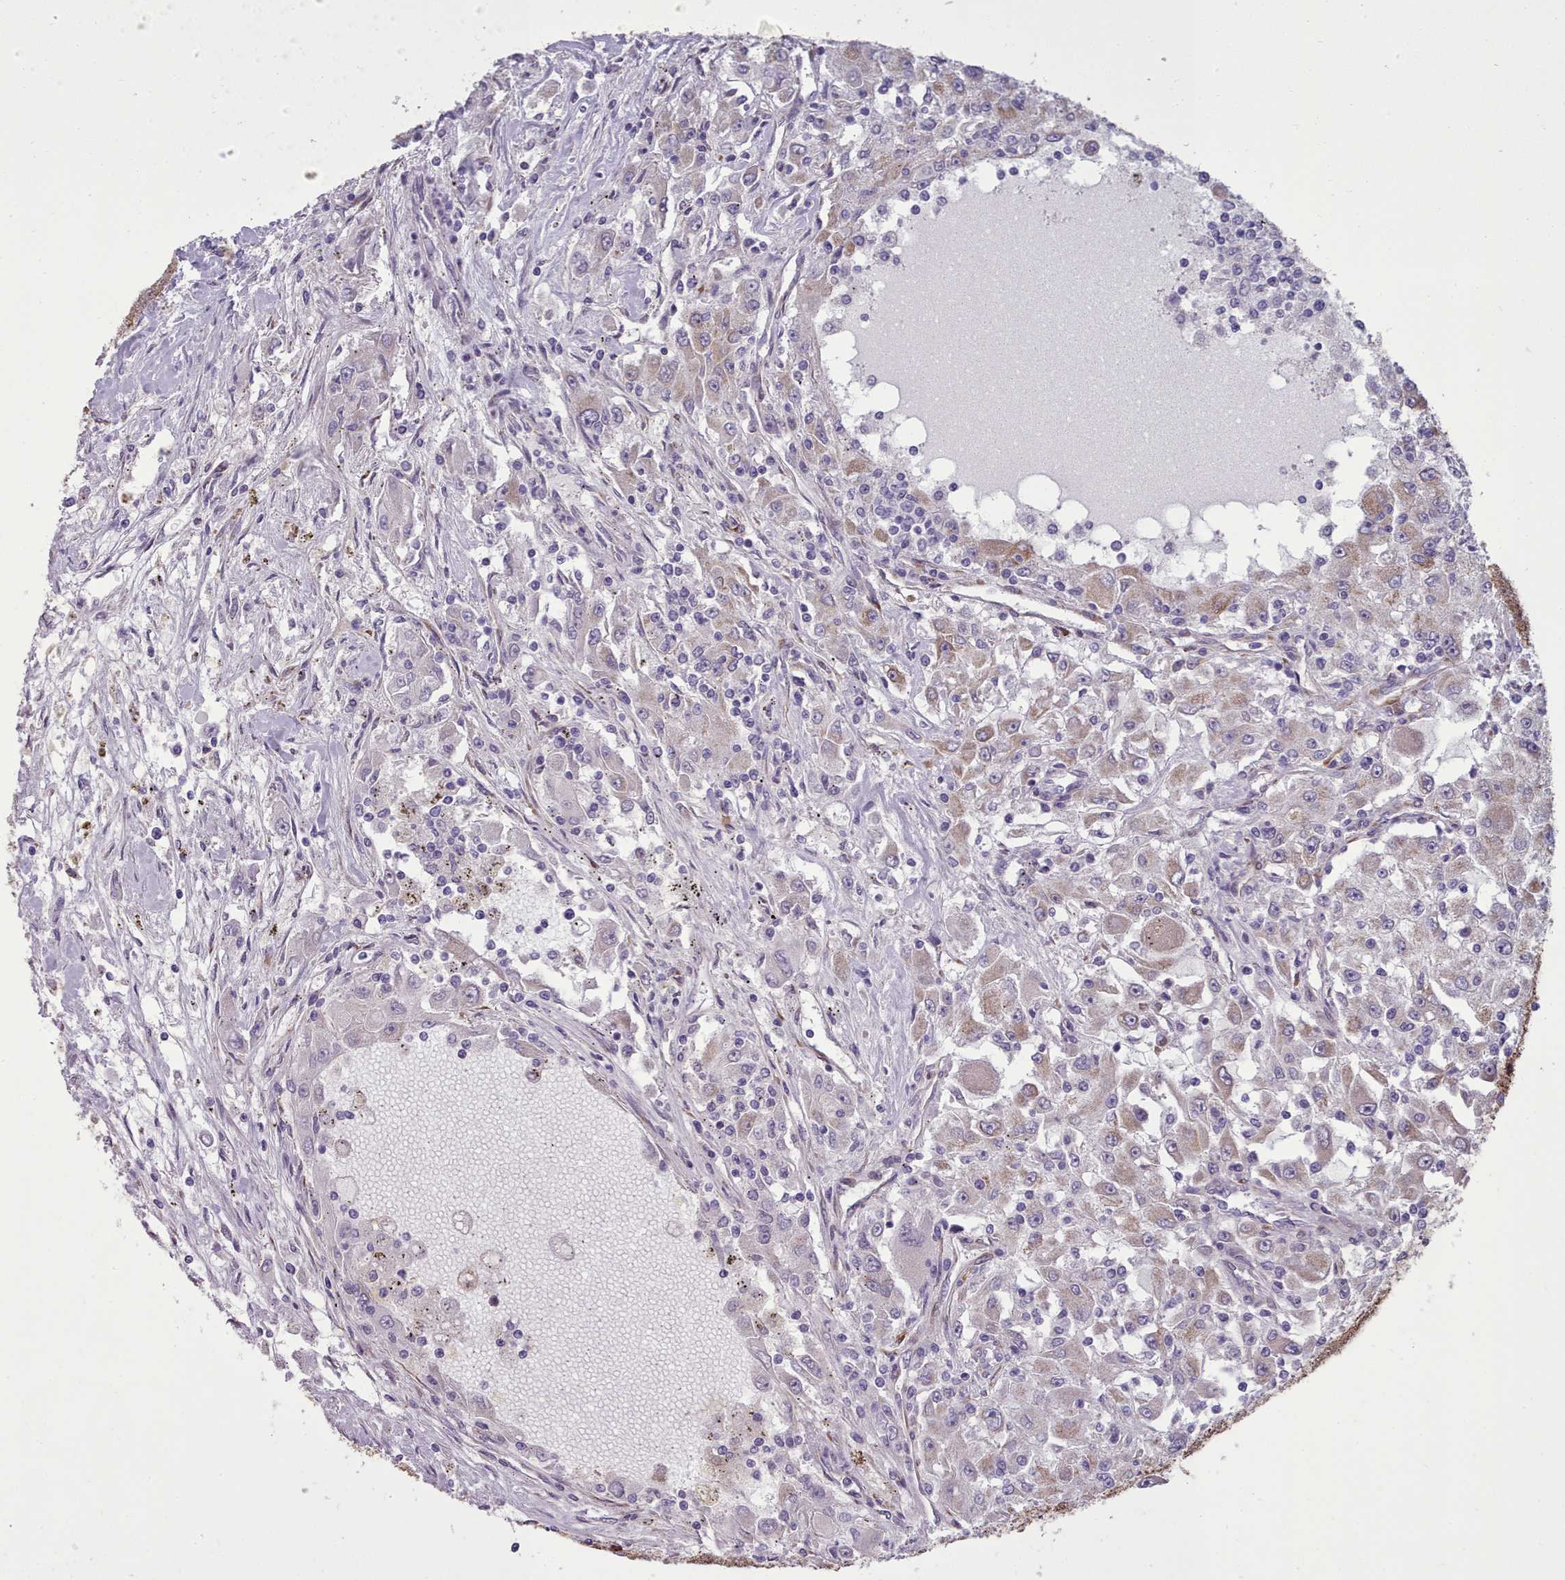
{"staining": {"intensity": "moderate", "quantity": "25%-75%", "location": "cytoplasmic/membranous"}, "tissue": "renal cancer", "cell_type": "Tumor cells", "image_type": "cancer", "snomed": [{"axis": "morphology", "description": "Adenocarcinoma, NOS"}, {"axis": "topography", "description": "Kidney"}], "caption": "Immunohistochemical staining of adenocarcinoma (renal) displays medium levels of moderate cytoplasmic/membranous protein positivity in about 25%-75% of tumor cells.", "gene": "FKBP10", "patient": {"sex": "female", "age": 67}}